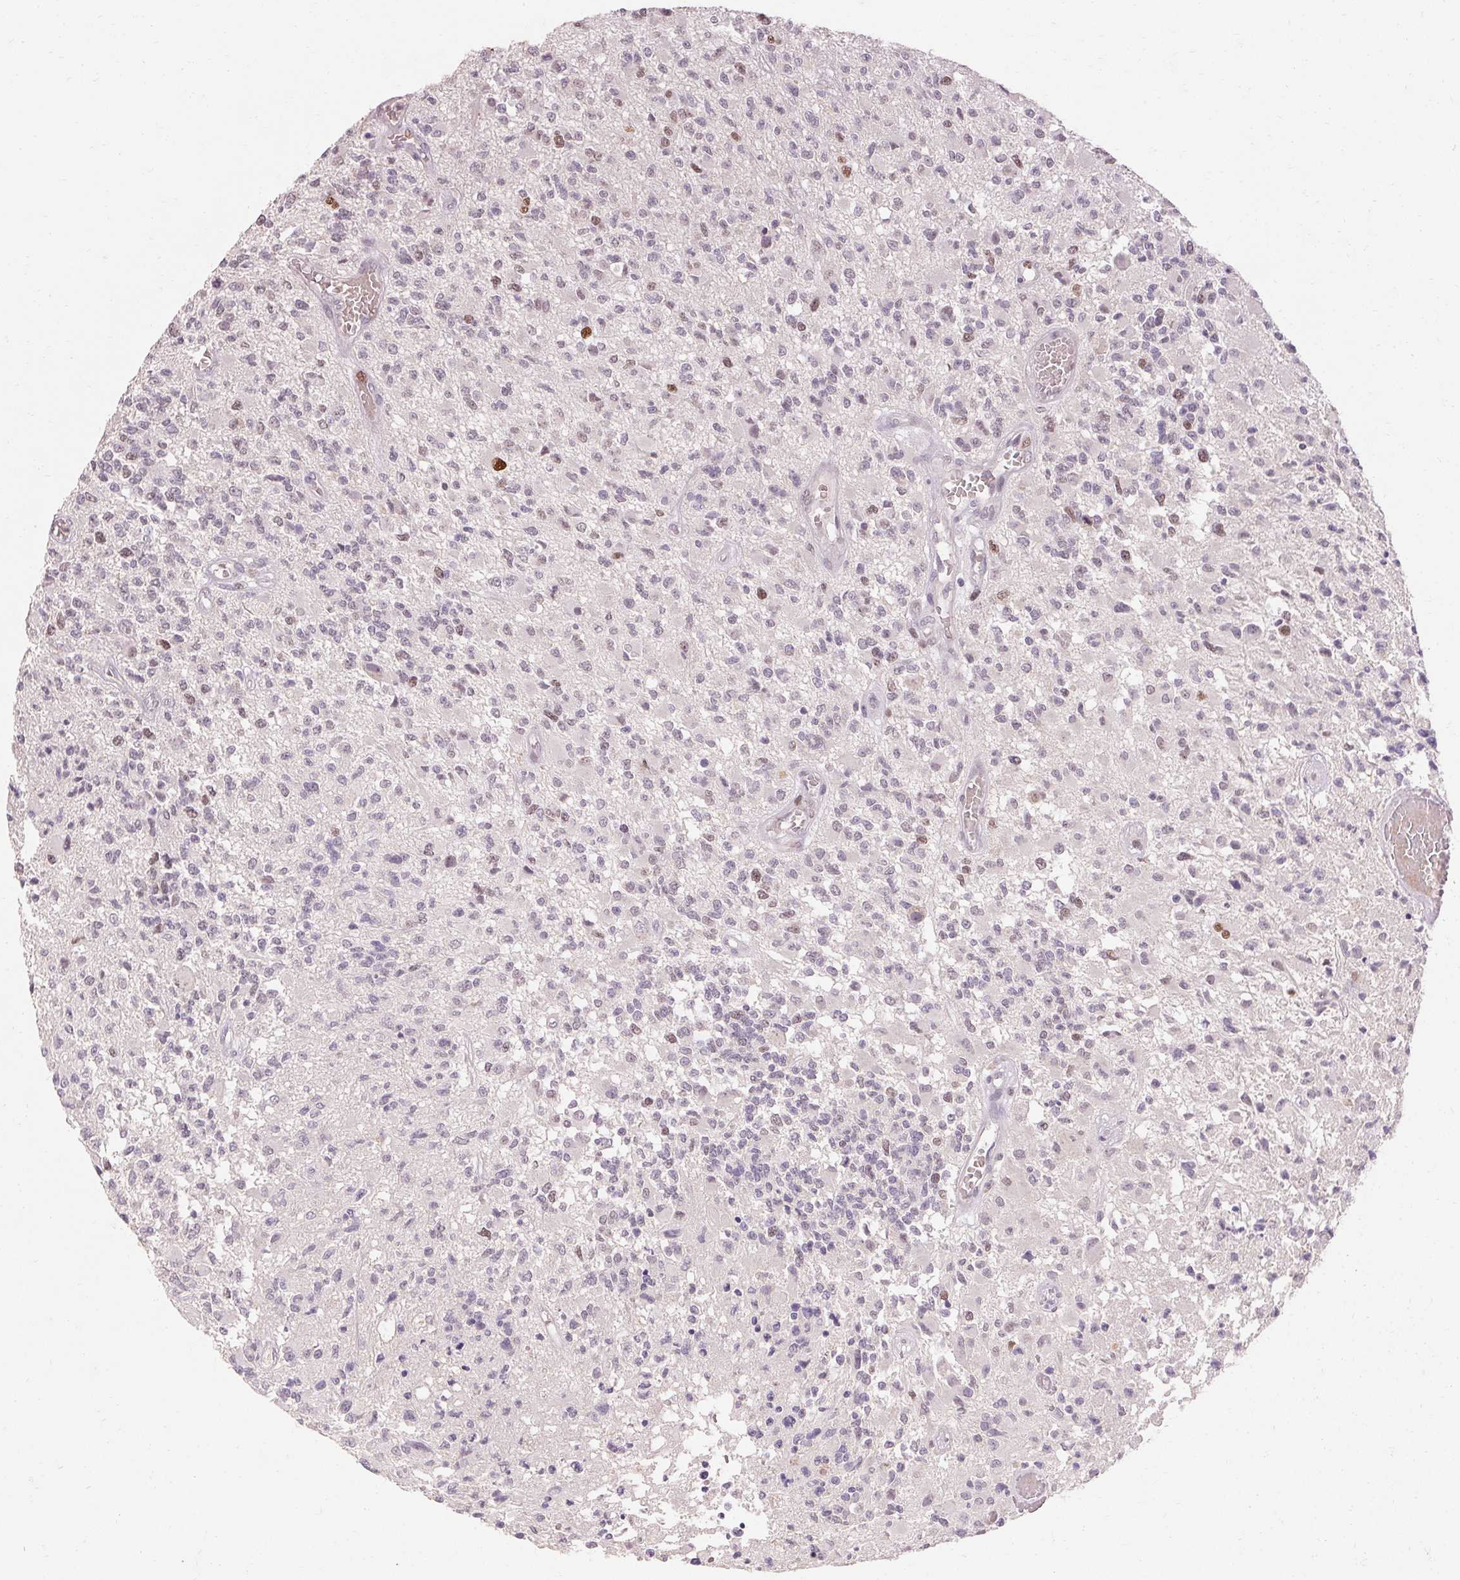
{"staining": {"intensity": "moderate", "quantity": "<25%", "location": "nuclear"}, "tissue": "glioma", "cell_type": "Tumor cells", "image_type": "cancer", "snomed": [{"axis": "morphology", "description": "Glioma, malignant, High grade"}, {"axis": "topography", "description": "Brain"}], "caption": "Malignant glioma (high-grade) stained with a protein marker demonstrates moderate staining in tumor cells.", "gene": "SKP2", "patient": {"sex": "female", "age": 63}}